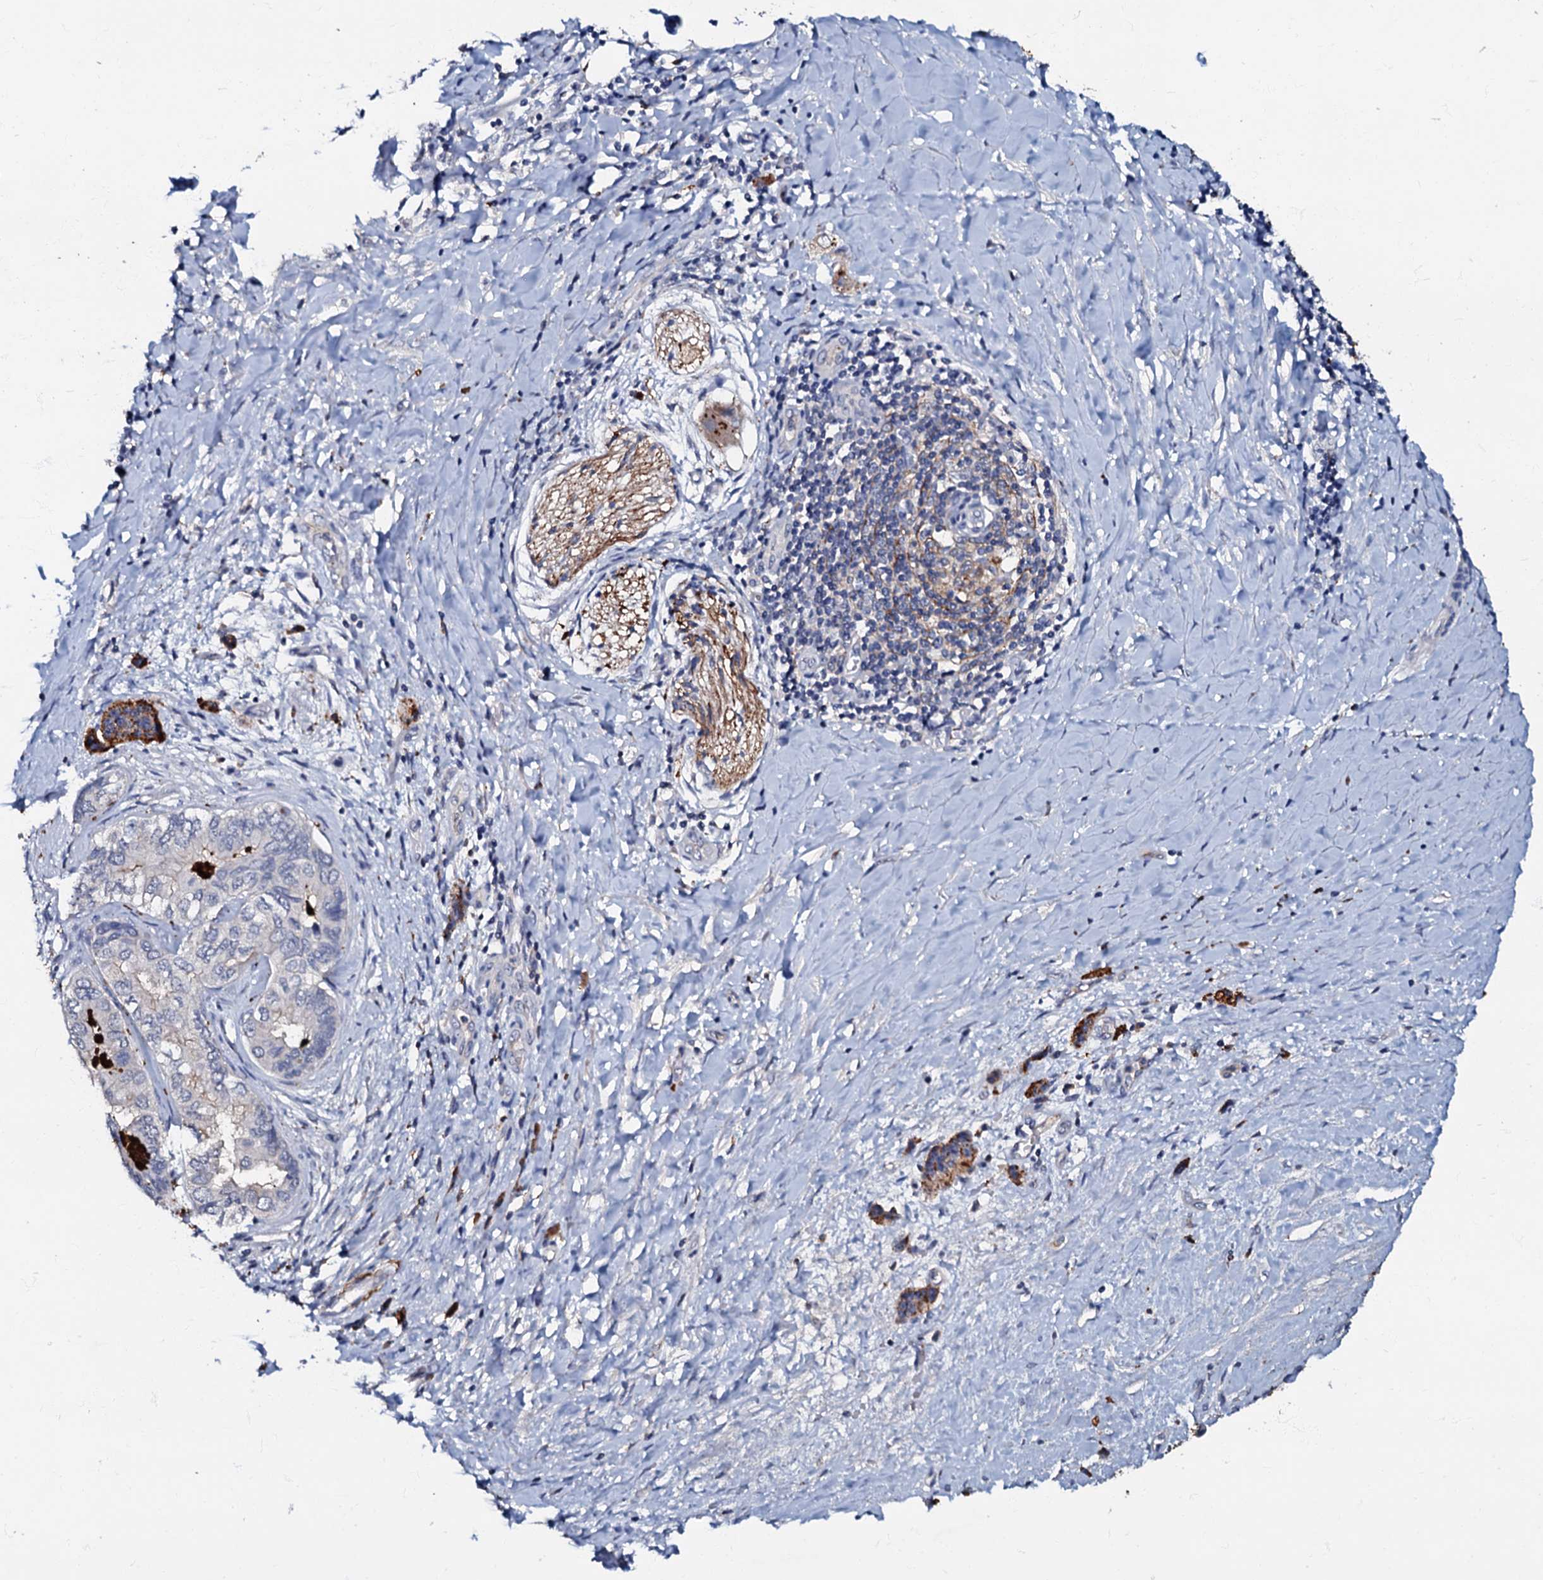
{"staining": {"intensity": "moderate", "quantity": "25%-75%", "location": "cytoplasmic/membranous"}, "tissue": "pancreatic cancer", "cell_type": "Tumor cells", "image_type": "cancer", "snomed": [{"axis": "morphology", "description": "Adenocarcinoma, NOS"}, {"axis": "topography", "description": "Pancreas"}], "caption": "Human adenocarcinoma (pancreatic) stained for a protein (brown) demonstrates moderate cytoplasmic/membranous positive staining in about 25%-75% of tumor cells.", "gene": "MANSC4", "patient": {"sex": "male", "age": 51}}